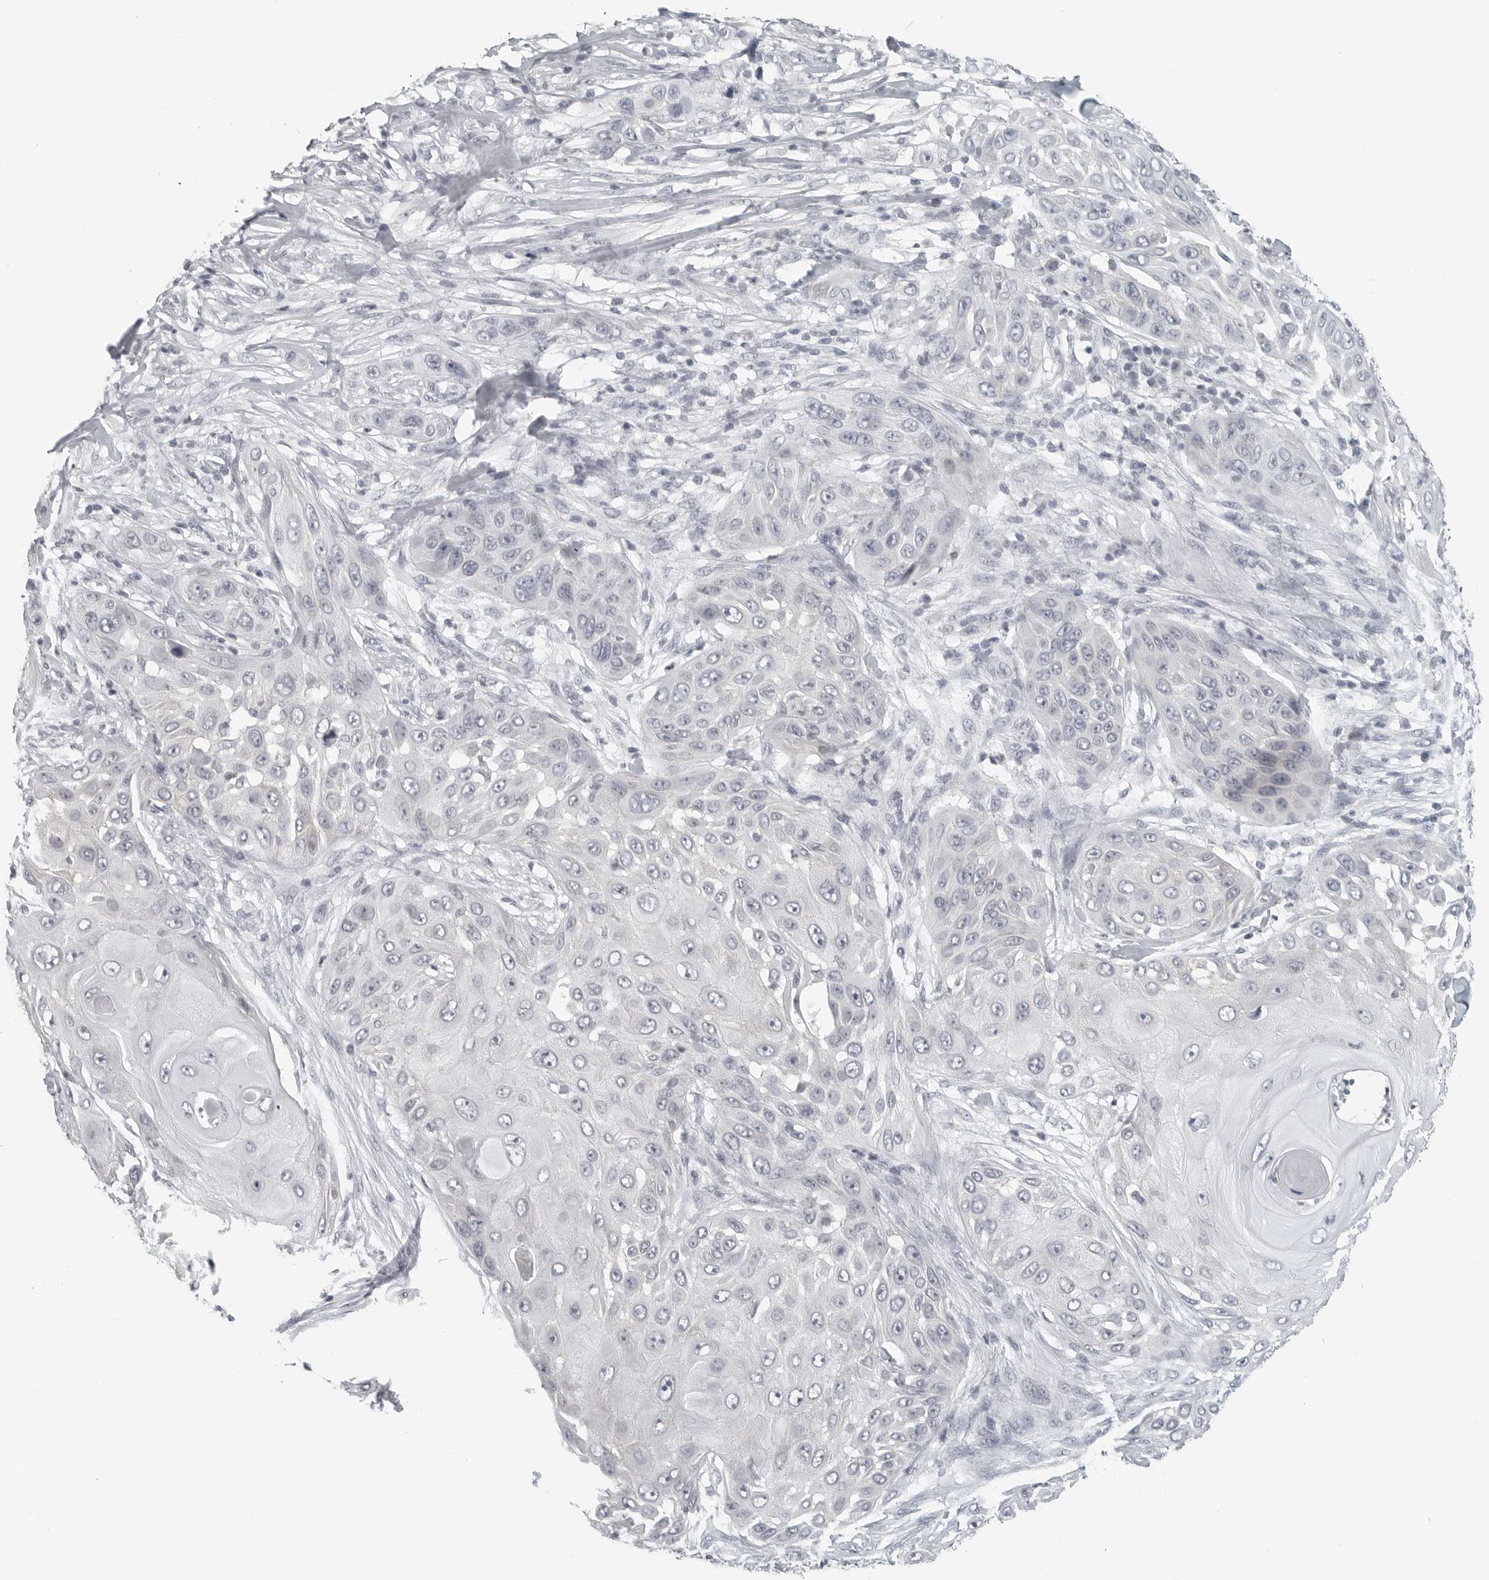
{"staining": {"intensity": "negative", "quantity": "none", "location": "none"}, "tissue": "skin cancer", "cell_type": "Tumor cells", "image_type": "cancer", "snomed": [{"axis": "morphology", "description": "Squamous cell carcinoma, NOS"}, {"axis": "topography", "description": "Skin"}], "caption": "Immunohistochemistry (IHC) histopathology image of neoplastic tissue: skin squamous cell carcinoma stained with DAB (3,3'-diaminobenzidine) exhibits no significant protein expression in tumor cells.", "gene": "BPIFA1", "patient": {"sex": "female", "age": 44}}